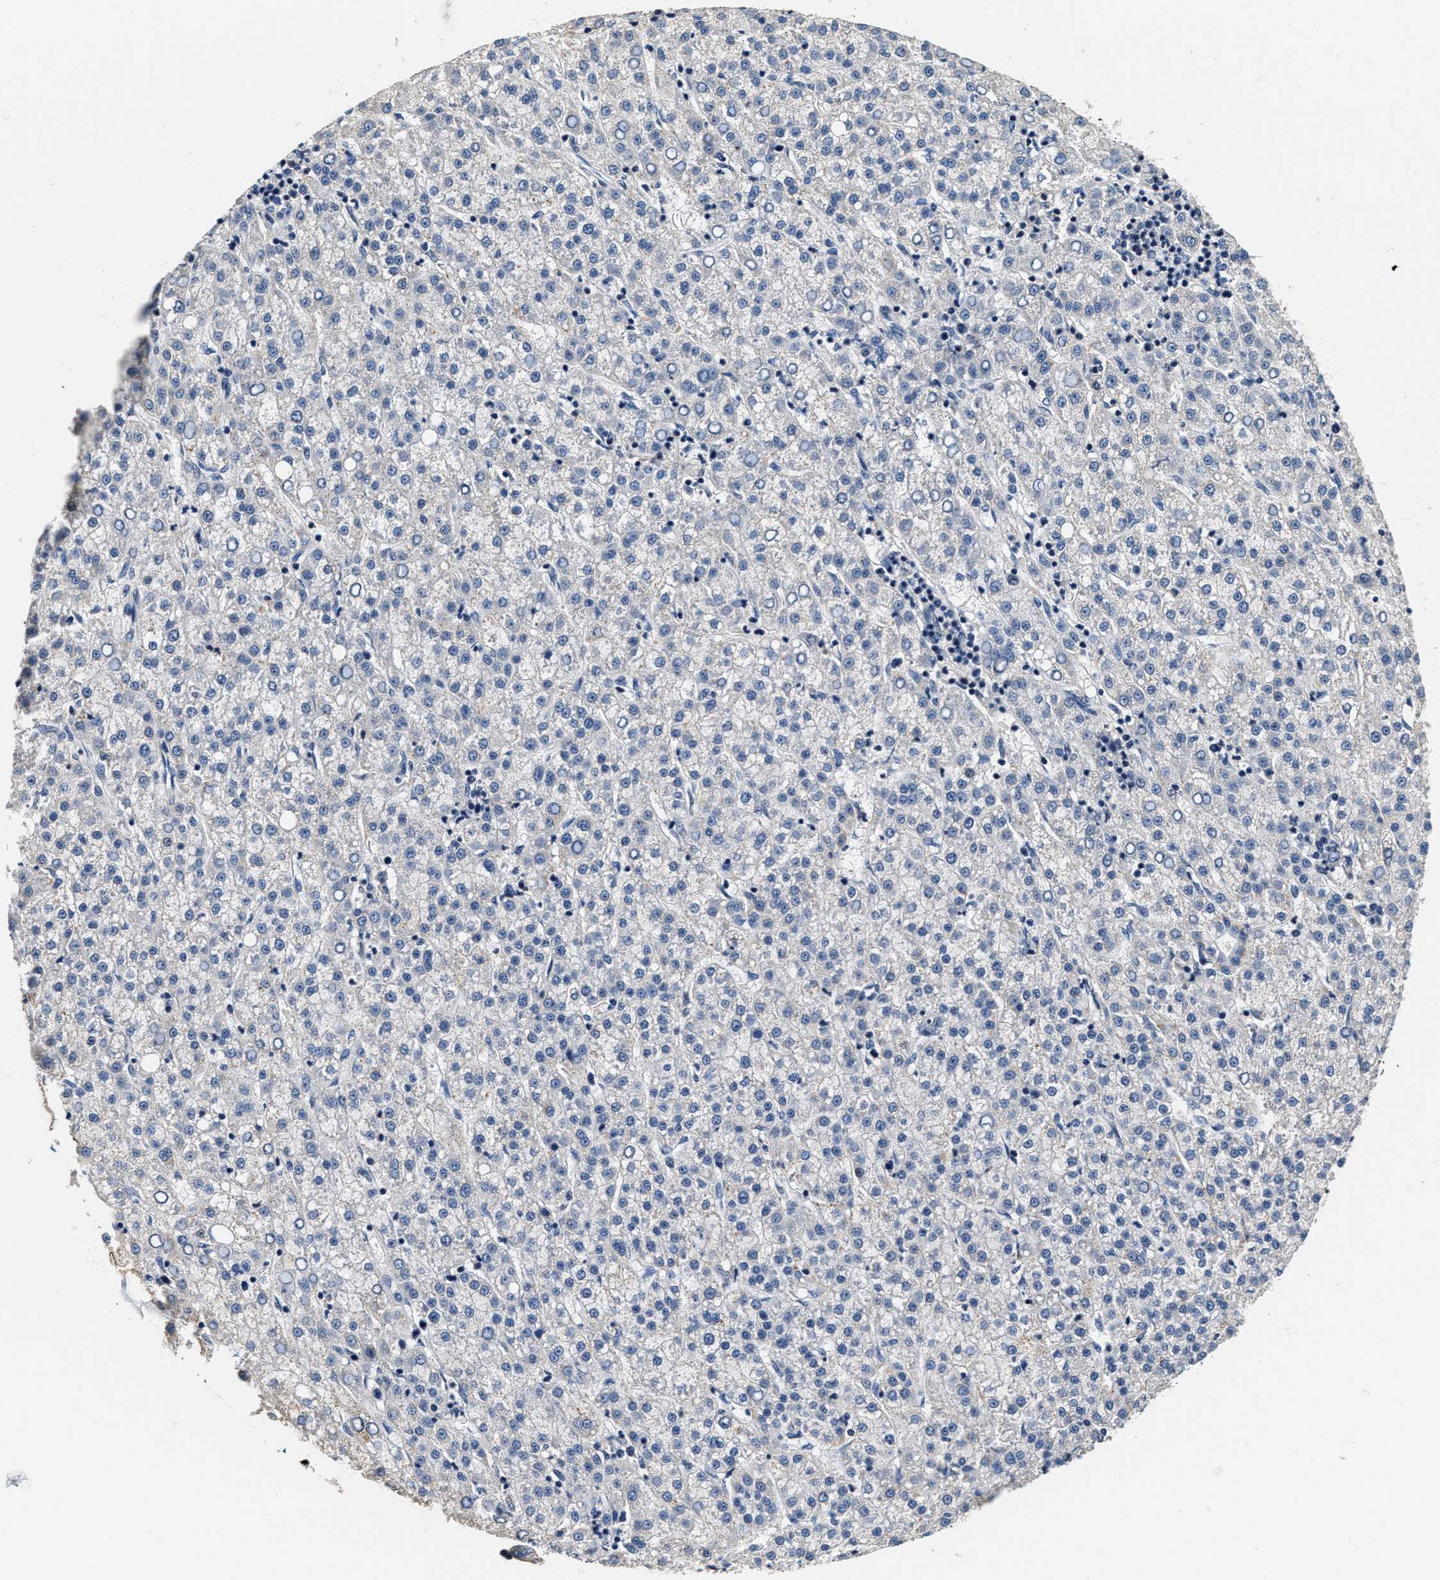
{"staining": {"intensity": "negative", "quantity": "none", "location": "none"}, "tissue": "liver cancer", "cell_type": "Tumor cells", "image_type": "cancer", "snomed": [{"axis": "morphology", "description": "Carcinoma, Hepatocellular, NOS"}, {"axis": "topography", "description": "Liver"}], "caption": "Micrograph shows no protein expression in tumor cells of liver cancer (hepatocellular carcinoma) tissue.", "gene": "ANKIB1", "patient": {"sex": "female", "age": 58}}